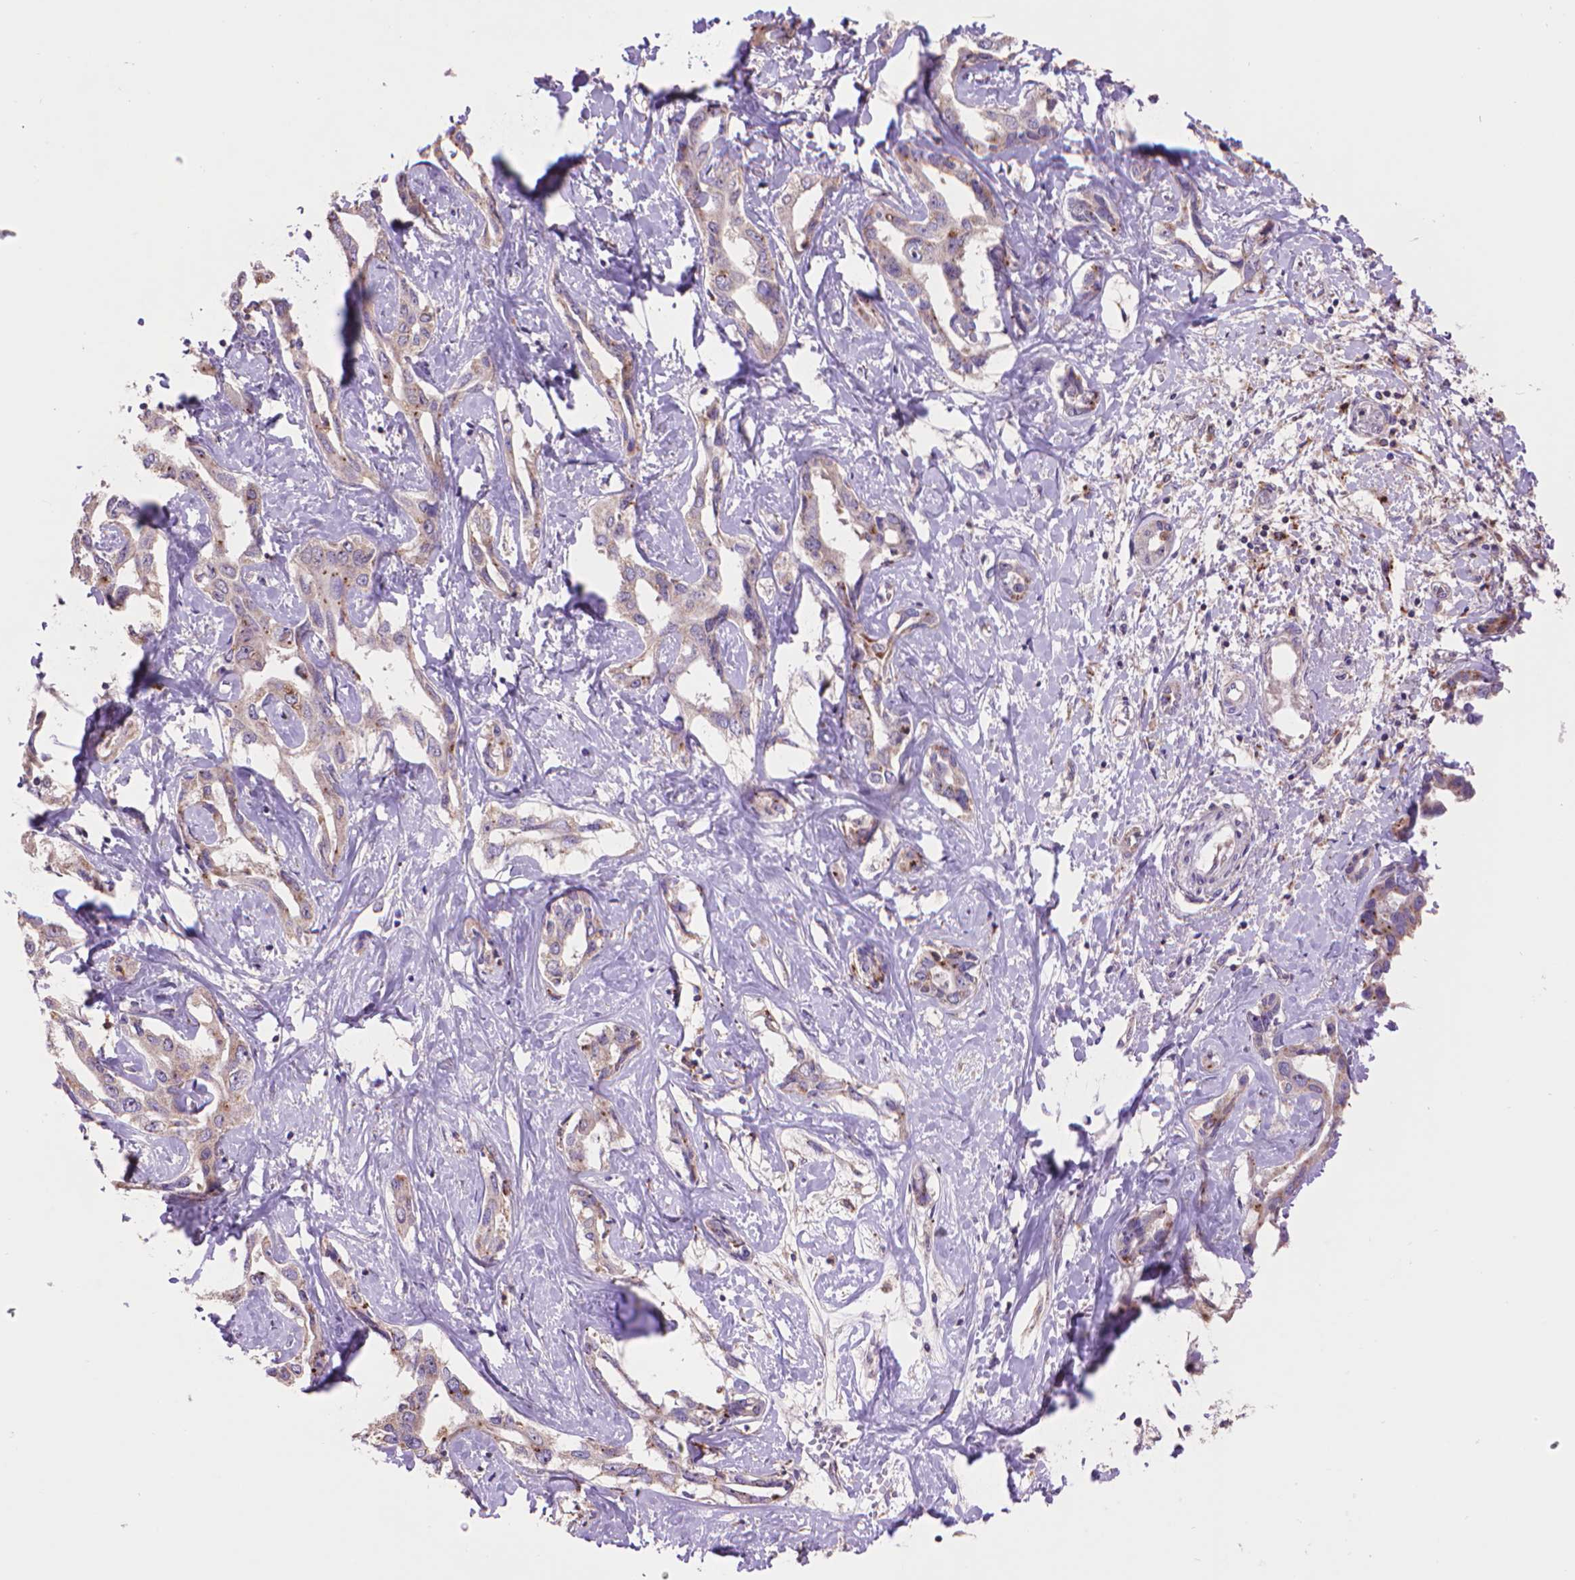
{"staining": {"intensity": "strong", "quantity": "<25%", "location": "cytoplasmic/membranous"}, "tissue": "liver cancer", "cell_type": "Tumor cells", "image_type": "cancer", "snomed": [{"axis": "morphology", "description": "Cholangiocarcinoma"}, {"axis": "topography", "description": "Liver"}], "caption": "A brown stain highlights strong cytoplasmic/membranous staining of a protein in liver cancer tumor cells.", "gene": "GLB1", "patient": {"sex": "male", "age": 59}}